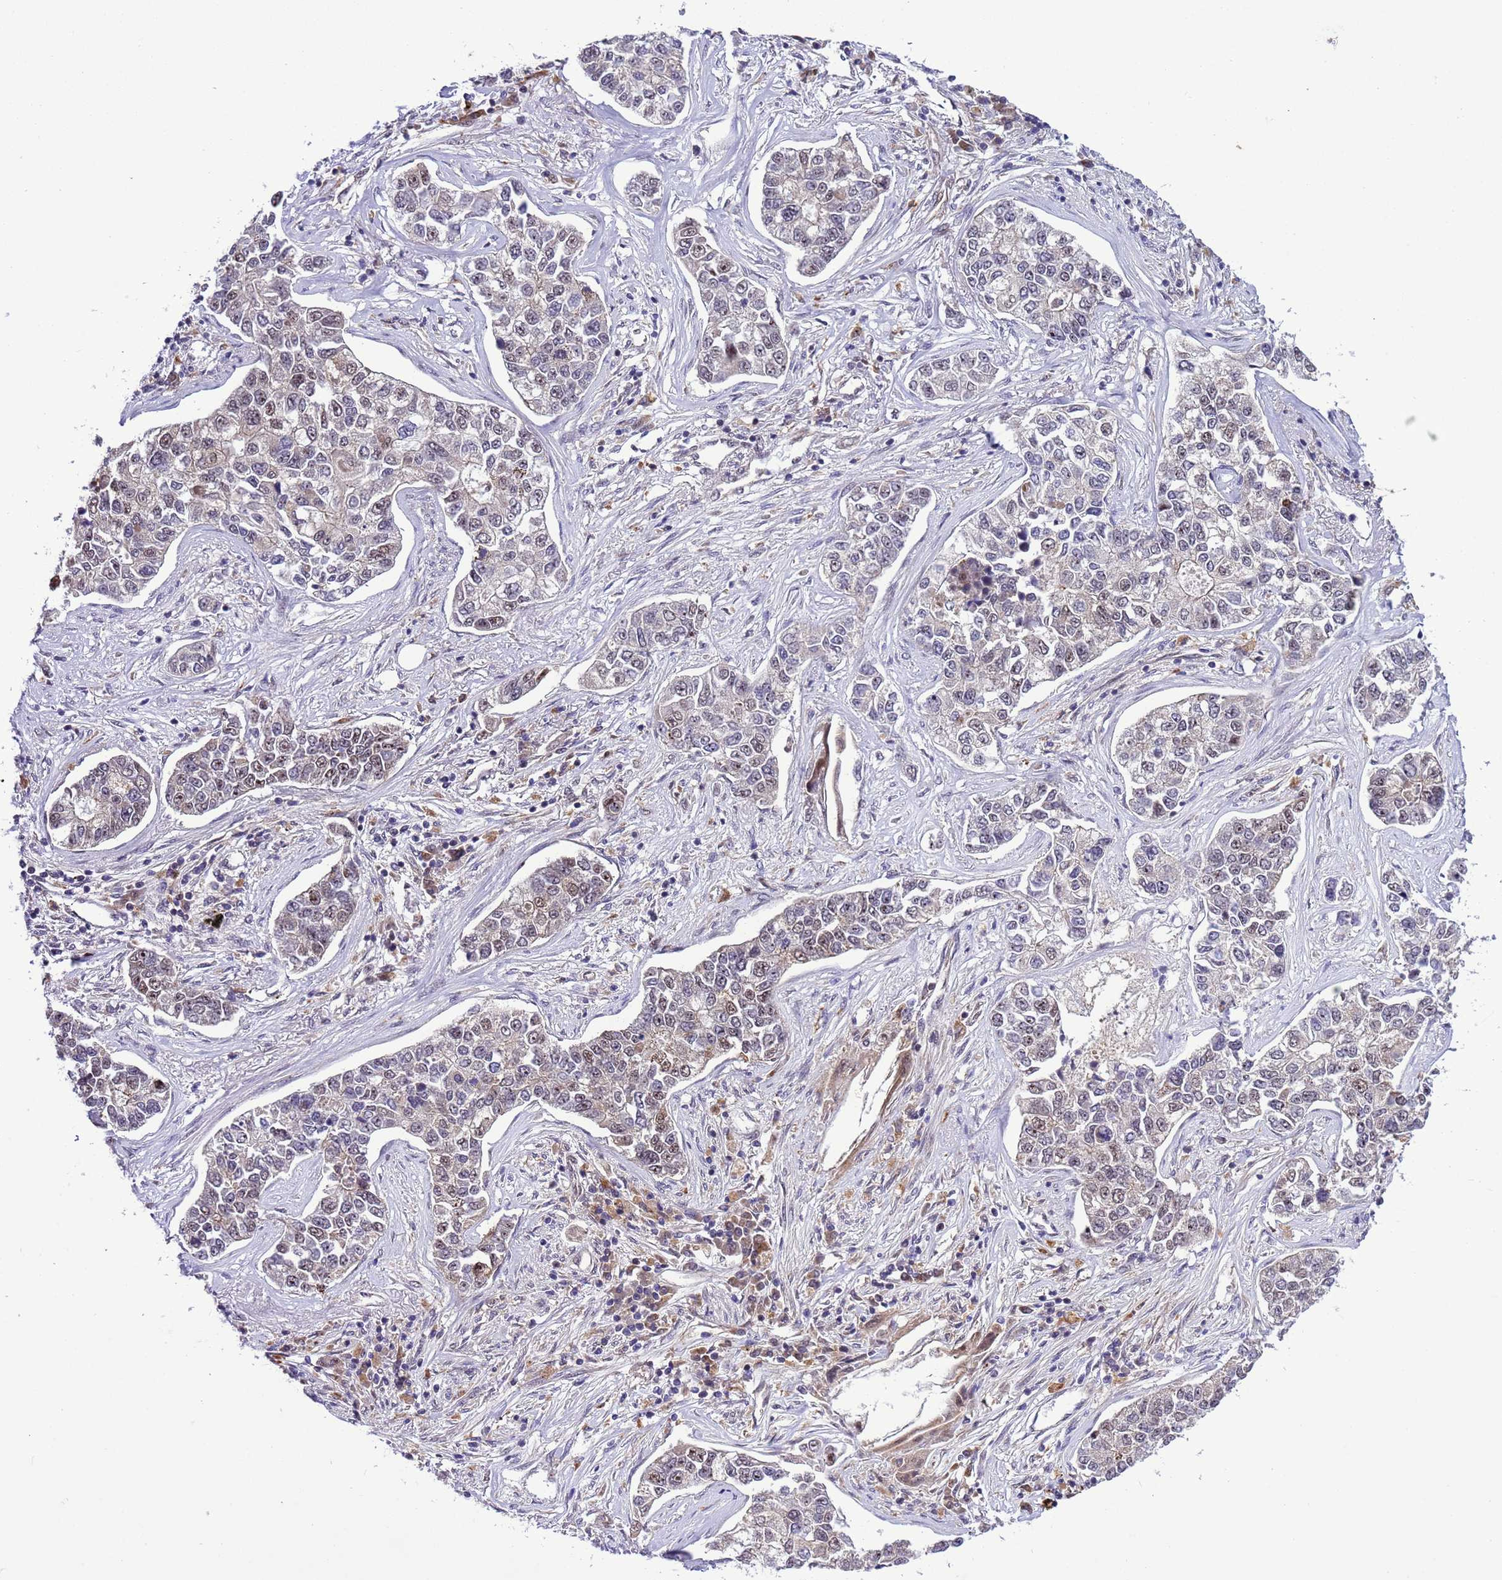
{"staining": {"intensity": "weak", "quantity": "25%-75%", "location": "nuclear"}, "tissue": "lung cancer", "cell_type": "Tumor cells", "image_type": "cancer", "snomed": [{"axis": "morphology", "description": "Adenocarcinoma, NOS"}, {"axis": "topography", "description": "Lung"}], "caption": "A high-resolution image shows immunohistochemistry (IHC) staining of adenocarcinoma (lung), which shows weak nuclear positivity in about 25%-75% of tumor cells.", "gene": "RASD1", "patient": {"sex": "male", "age": 49}}